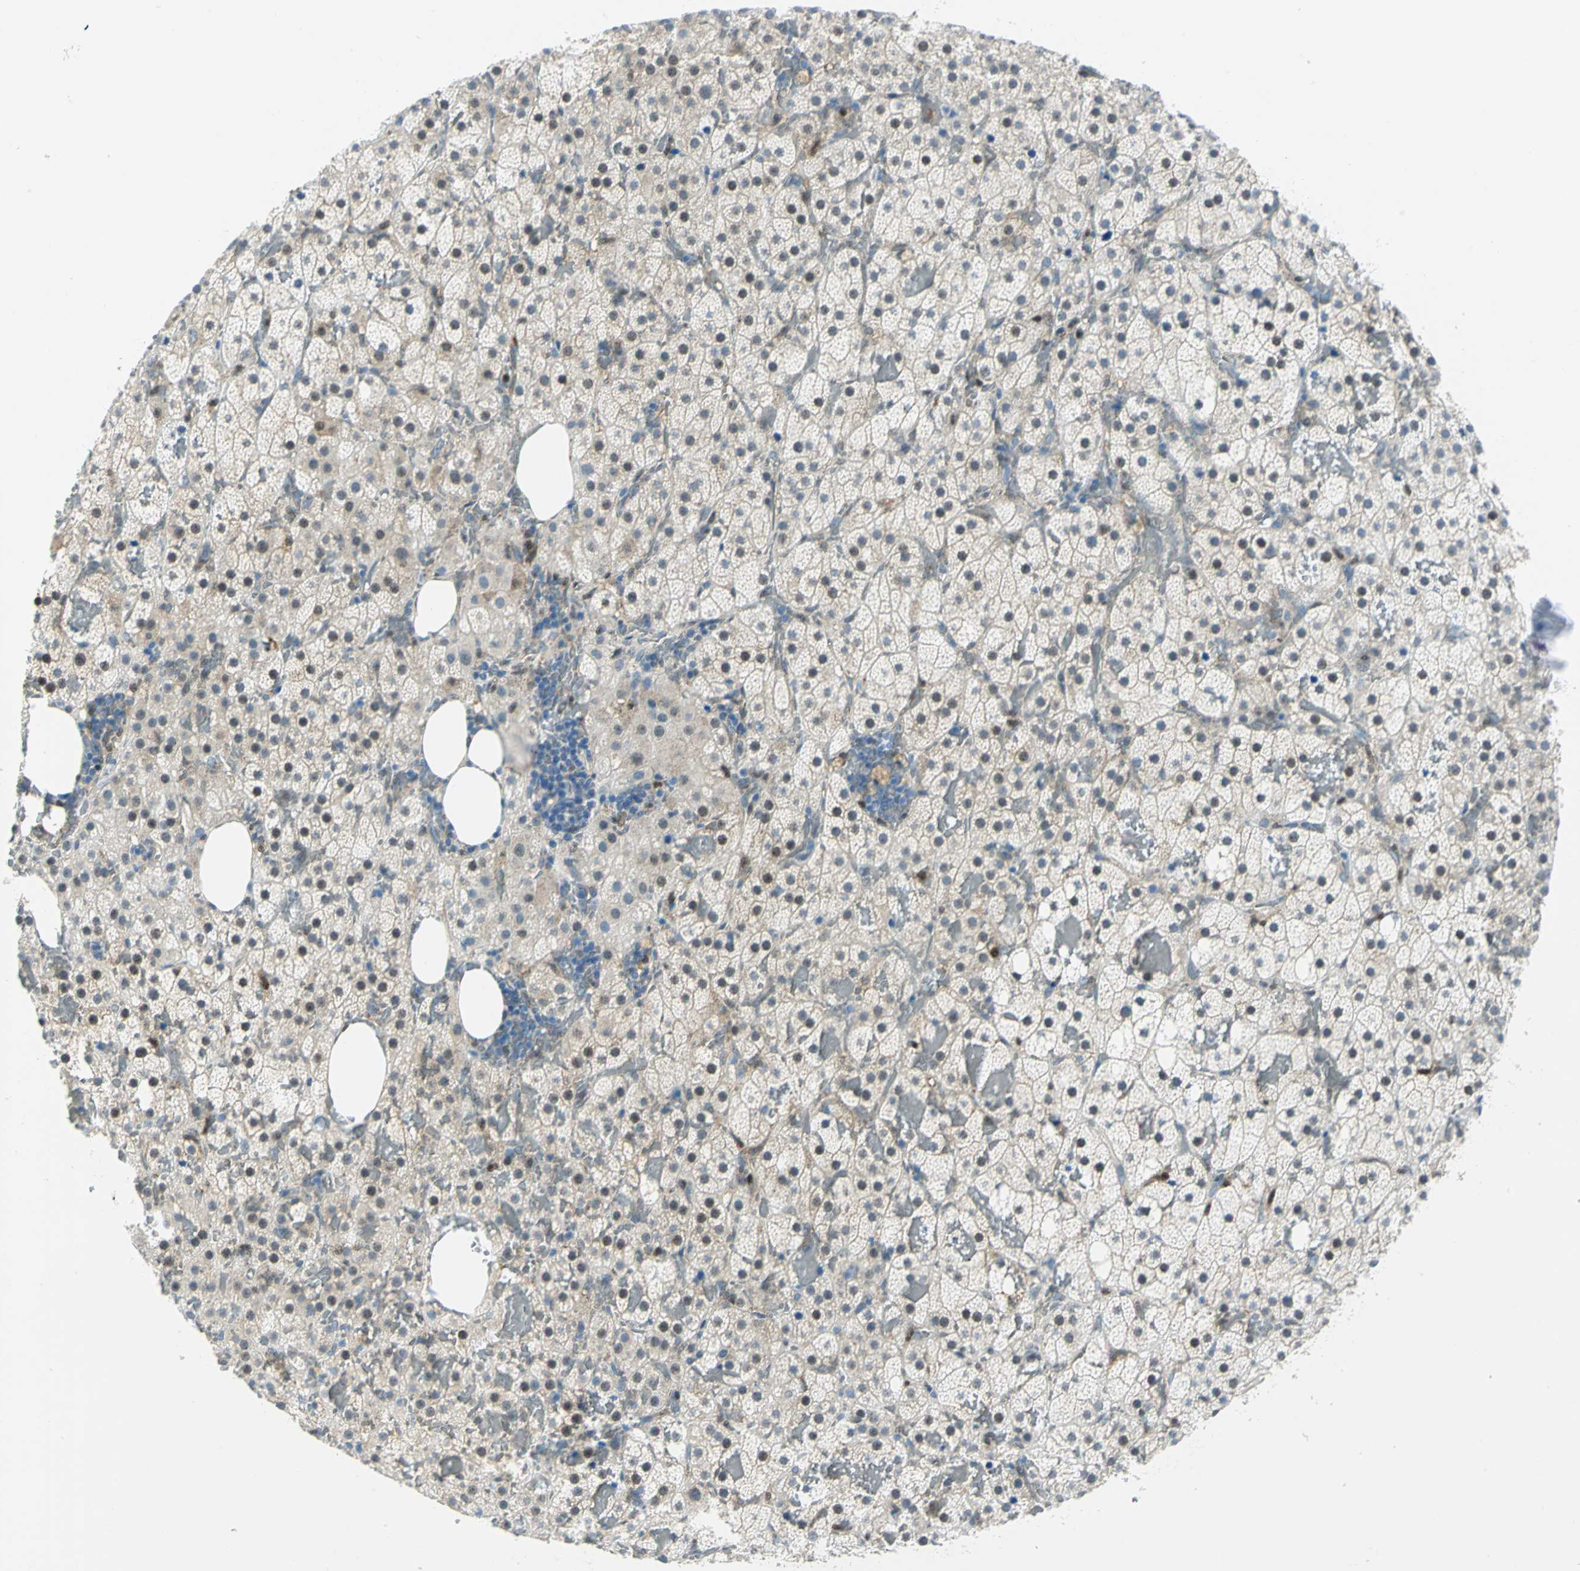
{"staining": {"intensity": "moderate", "quantity": "<25%", "location": "cytoplasmic/membranous,nuclear"}, "tissue": "adrenal gland", "cell_type": "Glandular cells", "image_type": "normal", "snomed": [{"axis": "morphology", "description": "Normal tissue, NOS"}, {"axis": "topography", "description": "Adrenal gland"}], "caption": "A low amount of moderate cytoplasmic/membranous,nuclear positivity is identified in approximately <25% of glandular cells in normal adrenal gland. Ihc stains the protein in brown and the nuclei are stained blue.", "gene": "AKR1A1", "patient": {"sex": "female", "age": 59}}